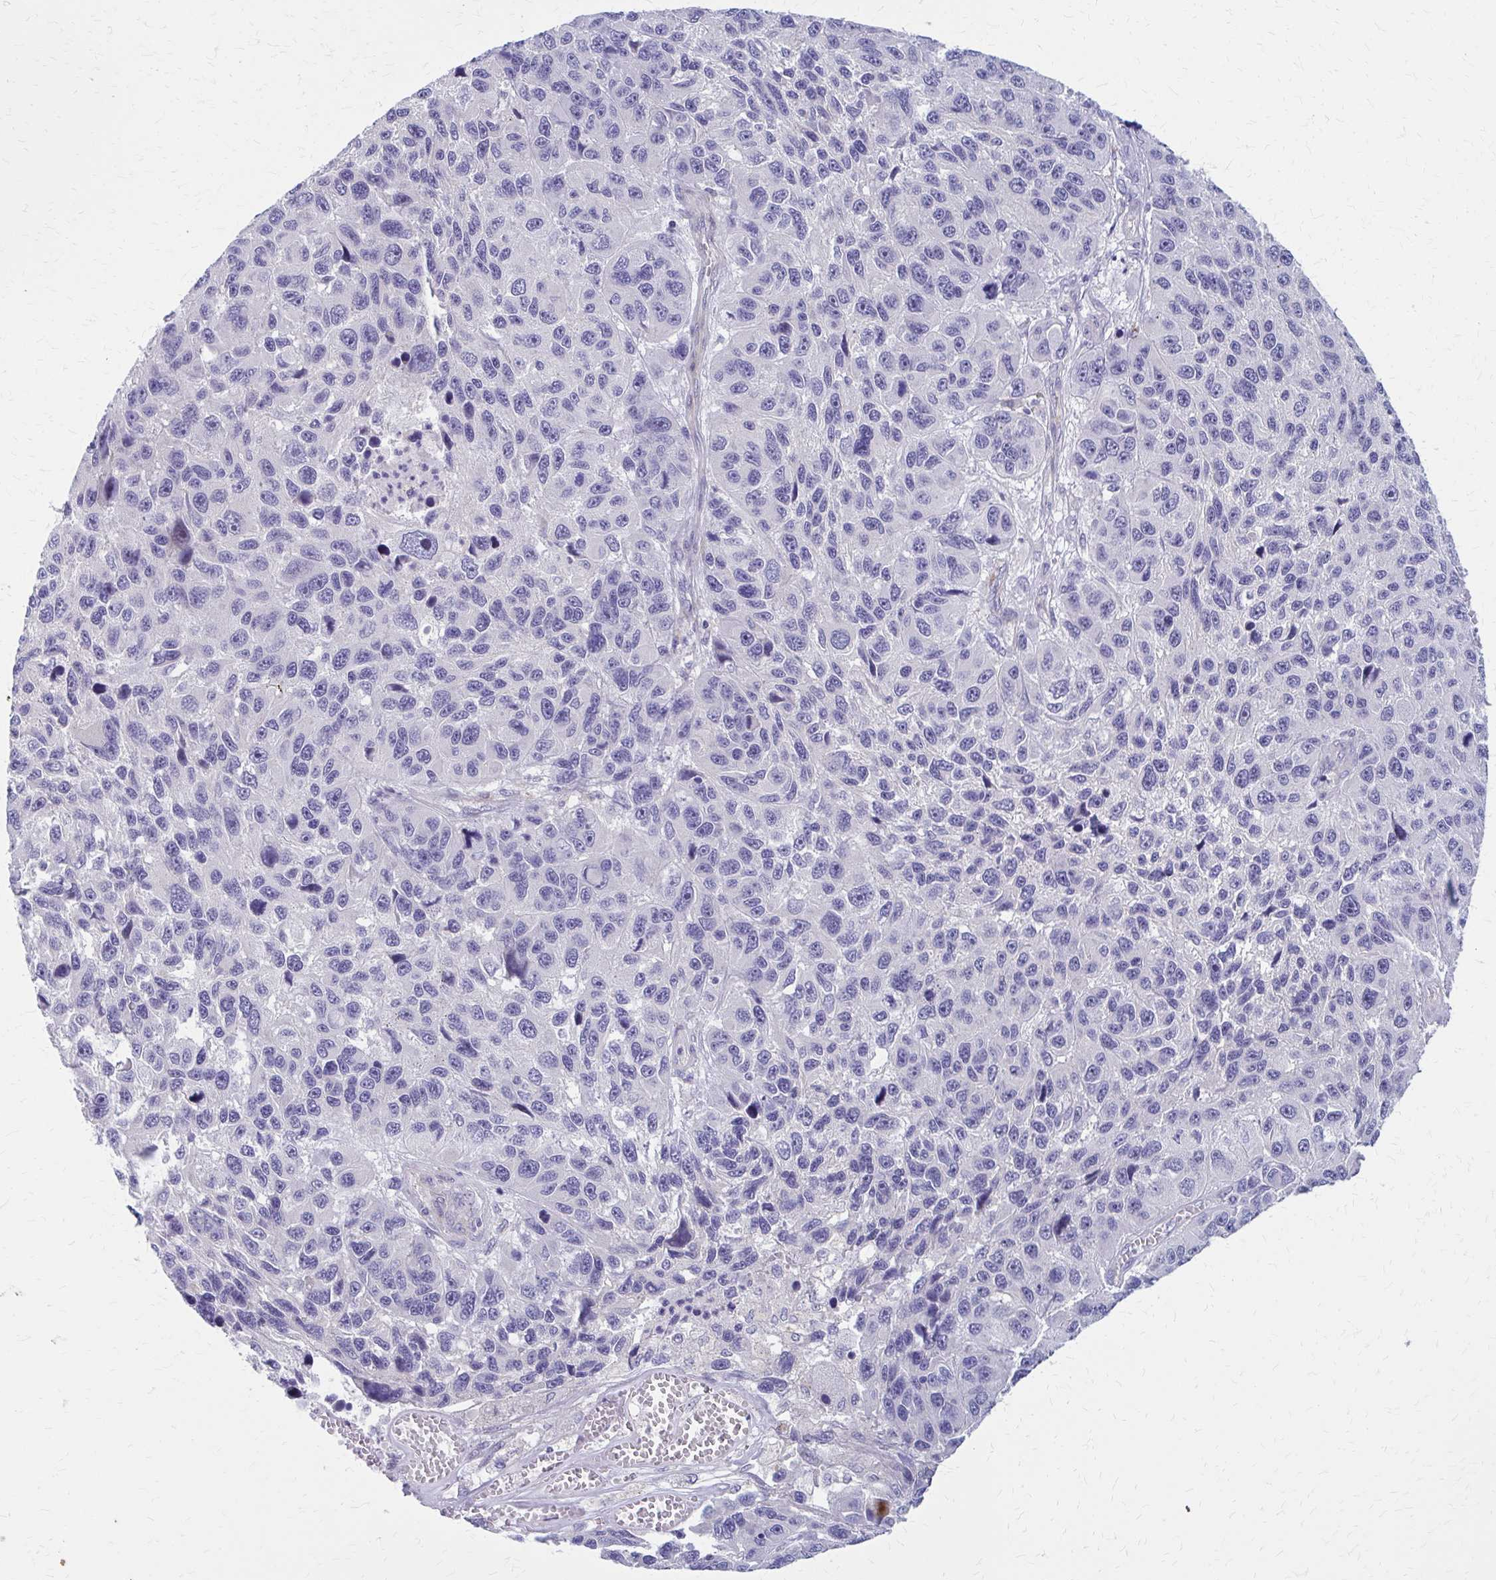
{"staining": {"intensity": "negative", "quantity": "none", "location": "none"}, "tissue": "melanoma", "cell_type": "Tumor cells", "image_type": "cancer", "snomed": [{"axis": "morphology", "description": "Malignant melanoma, NOS"}, {"axis": "topography", "description": "Skin"}], "caption": "This is an immunohistochemistry image of melanoma. There is no positivity in tumor cells.", "gene": "GLYATL2", "patient": {"sex": "male", "age": 53}}